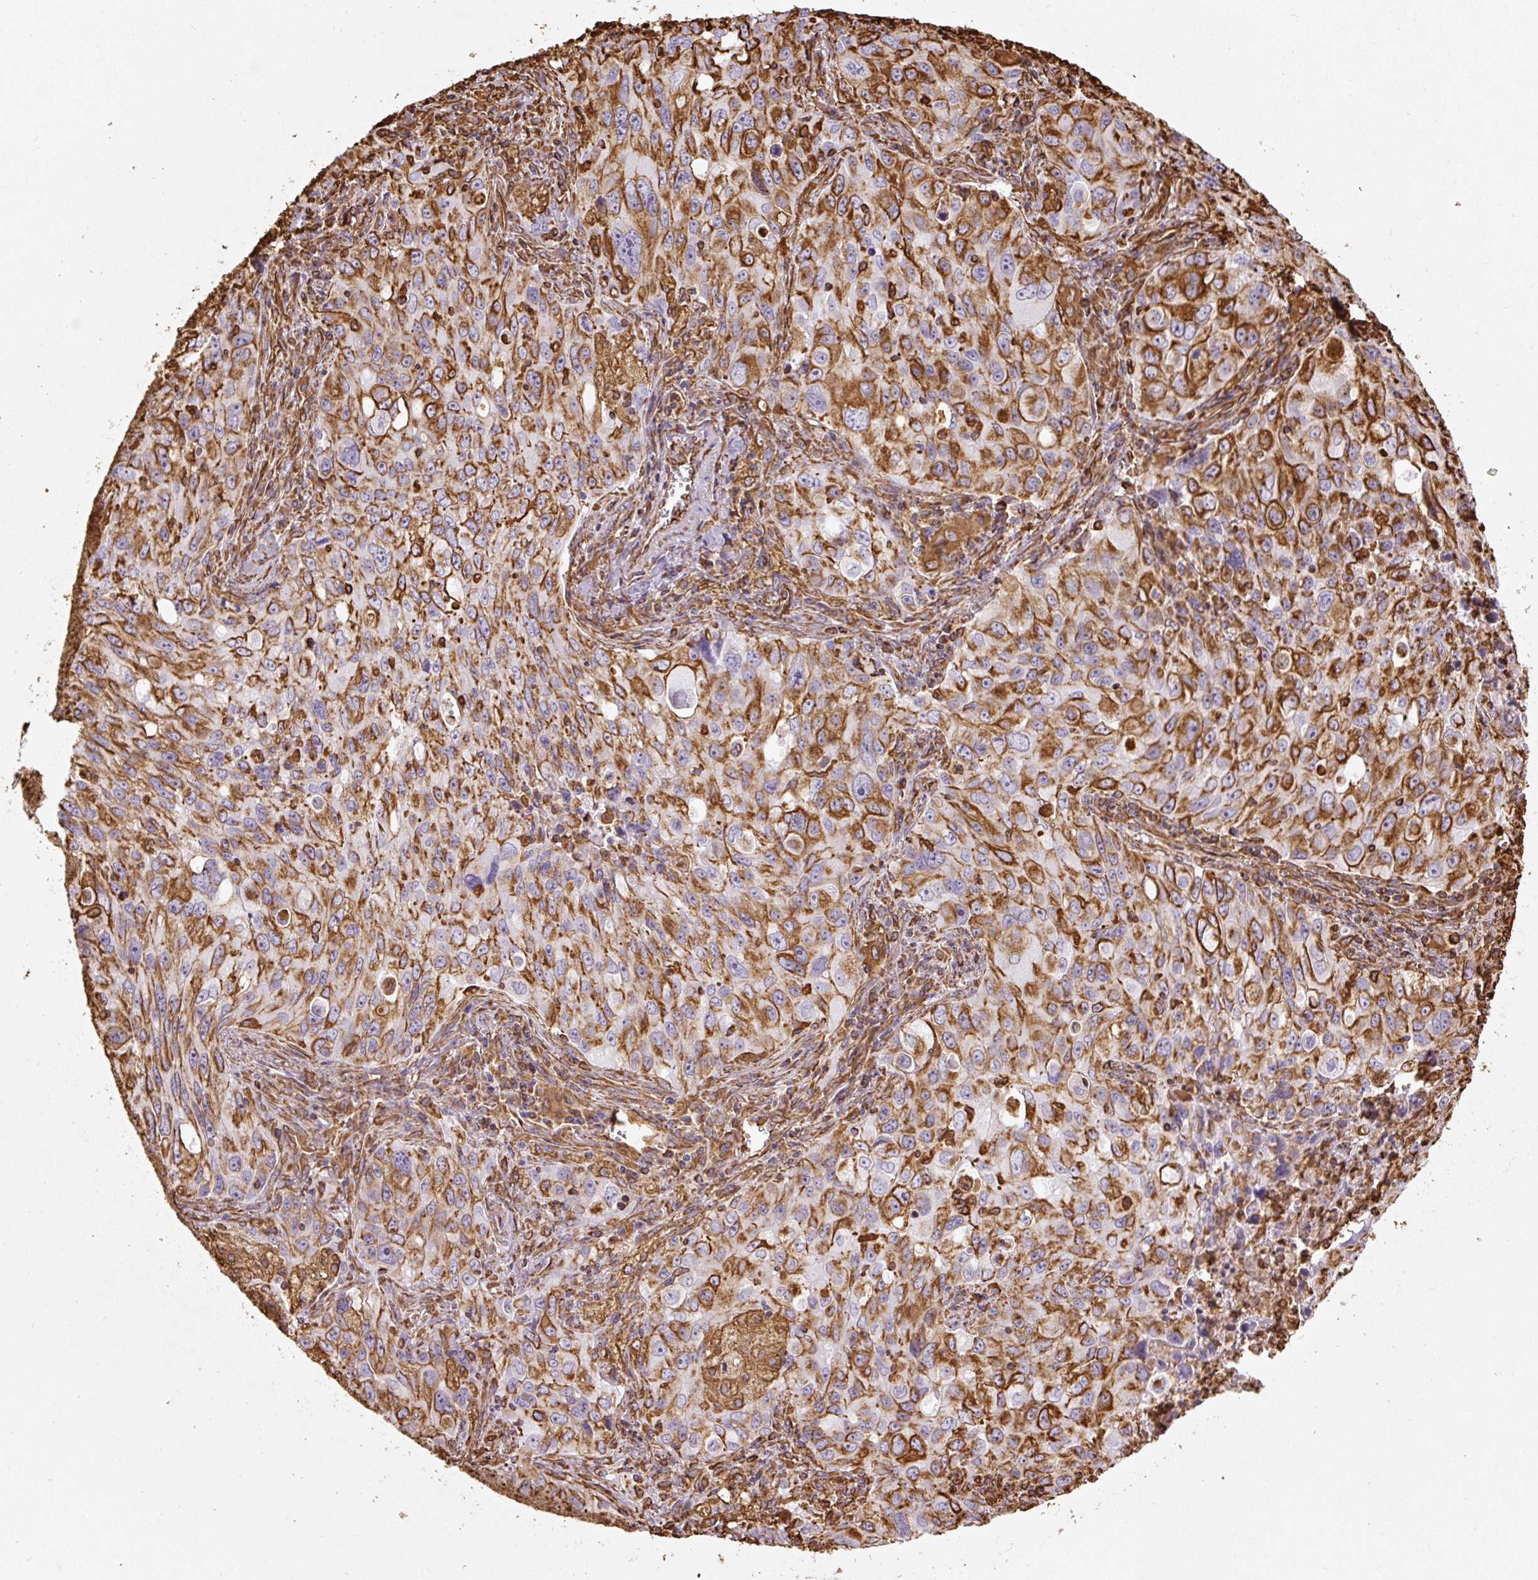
{"staining": {"intensity": "moderate", "quantity": ">75%", "location": "cytoplasmic/membranous"}, "tissue": "lung cancer", "cell_type": "Tumor cells", "image_type": "cancer", "snomed": [{"axis": "morphology", "description": "Adenocarcinoma, NOS"}, {"axis": "morphology", "description": "Adenocarcinoma, metastatic, NOS"}, {"axis": "topography", "description": "Lymph node"}, {"axis": "topography", "description": "Lung"}], "caption": "This image demonstrates immunohistochemistry staining of lung cancer (metastatic adenocarcinoma), with medium moderate cytoplasmic/membranous positivity in about >75% of tumor cells.", "gene": "VIM", "patient": {"sex": "female", "age": 42}}